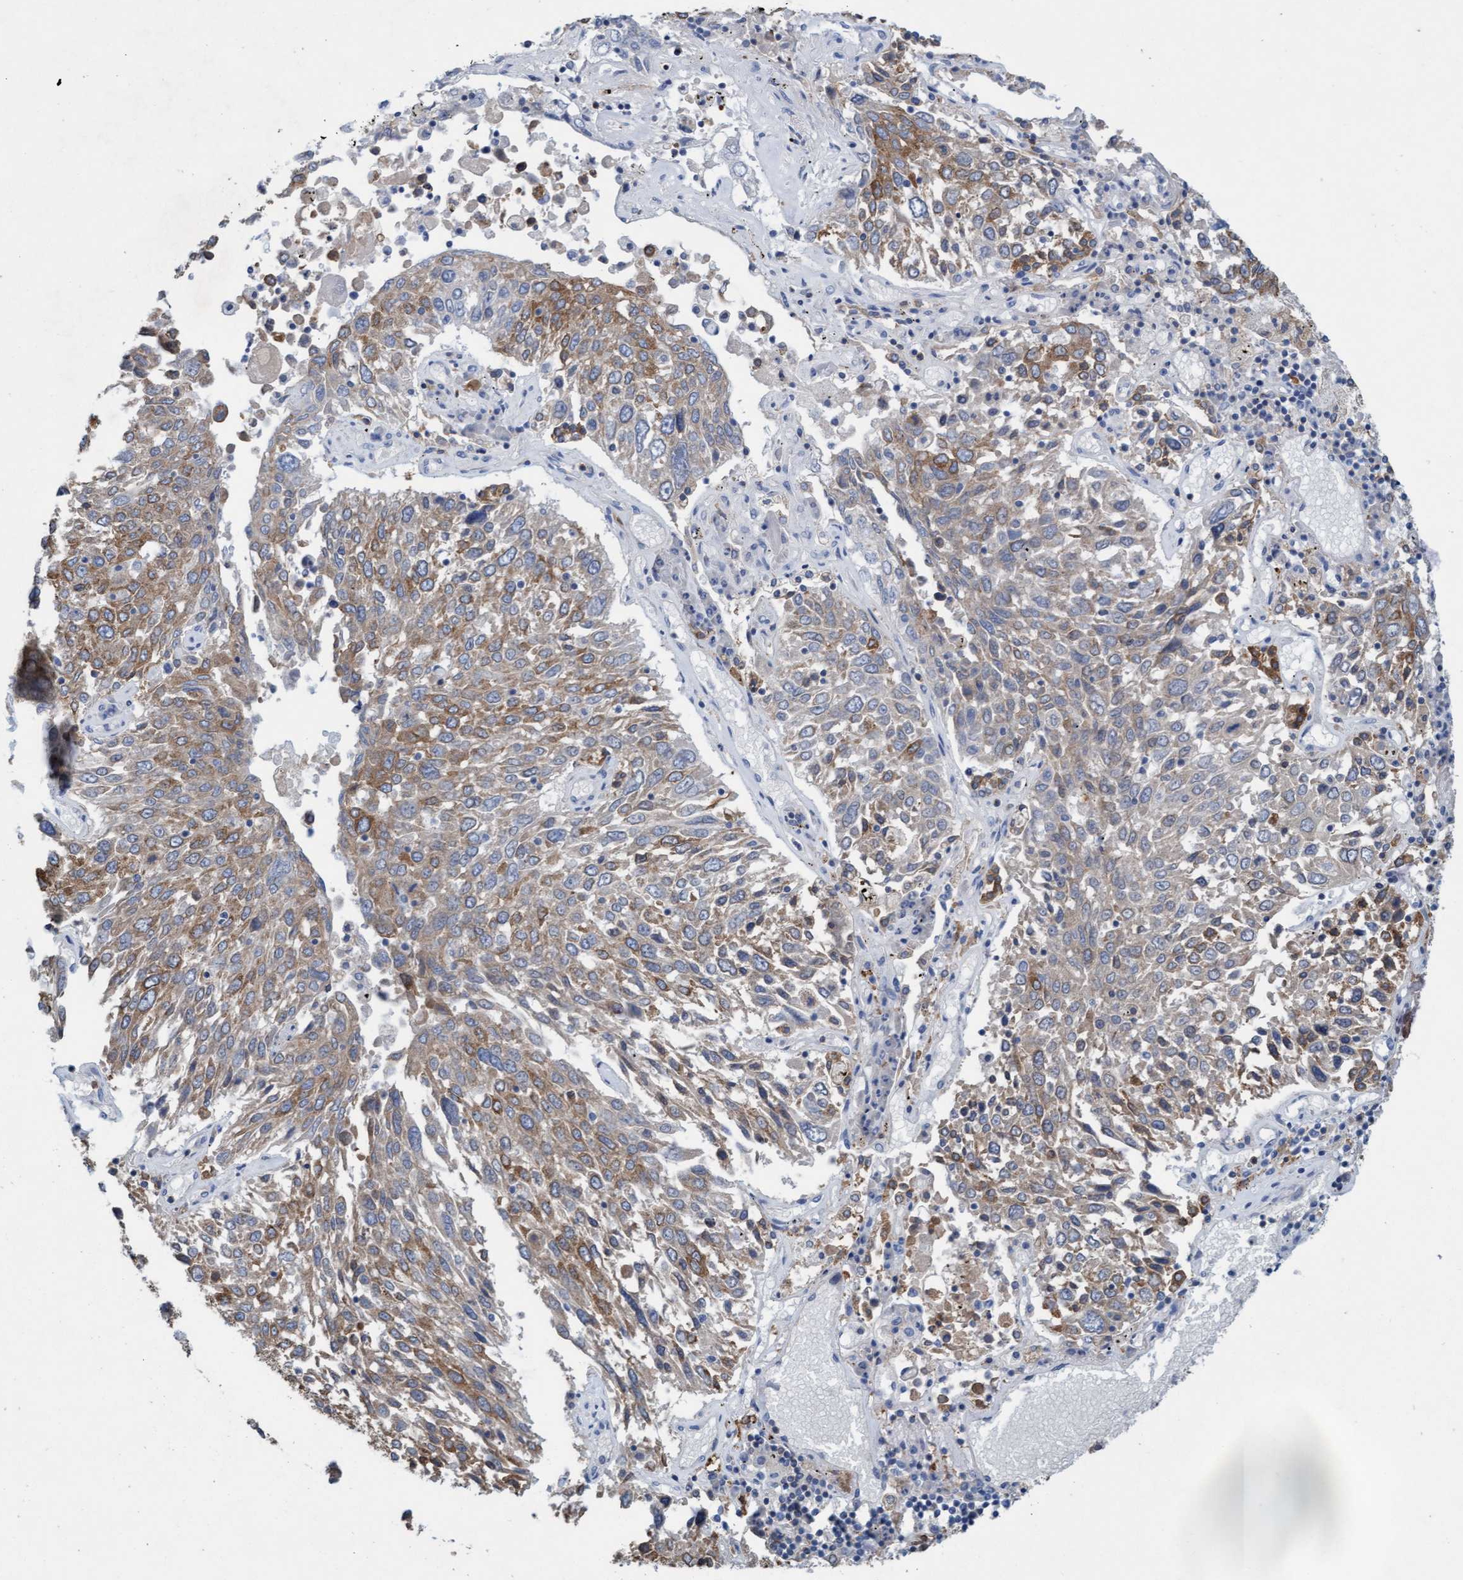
{"staining": {"intensity": "weak", "quantity": "25%-75%", "location": "cytoplasmic/membranous"}, "tissue": "lung cancer", "cell_type": "Tumor cells", "image_type": "cancer", "snomed": [{"axis": "morphology", "description": "Squamous cell carcinoma, NOS"}, {"axis": "topography", "description": "Lung"}], "caption": "Squamous cell carcinoma (lung) stained with a brown dye shows weak cytoplasmic/membranous positive staining in approximately 25%-75% of tumor cells.", "gene": "SIGIRR", "patient": {"sex": "male", "age": 65}}